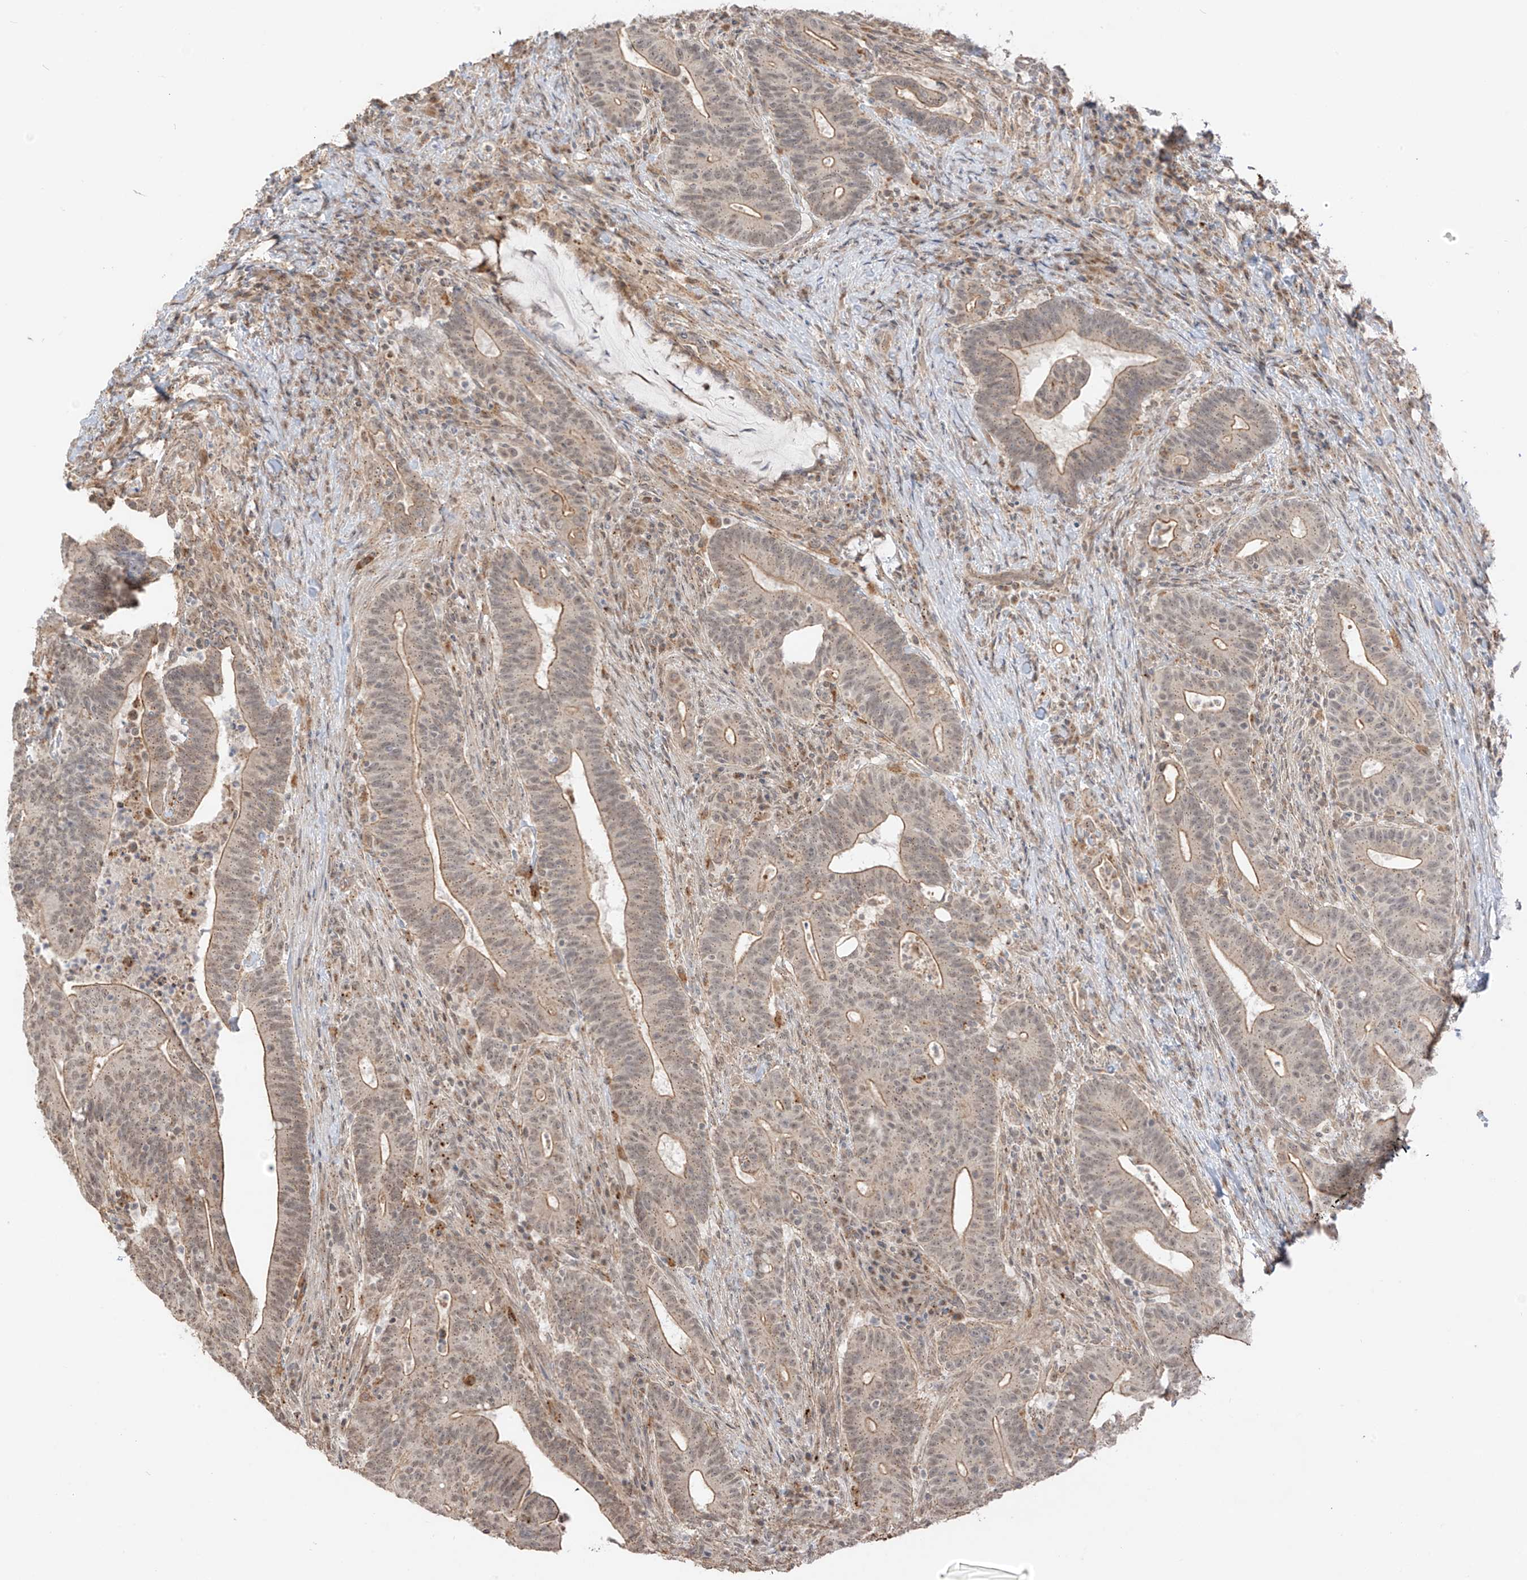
{"staining": {"intensity": "moderate", "quantity": "25%-75%", "location": "cytoplasmic/membranous"}, "tissue": "colorectal cancer", "cell_type": "Tumor cells", "image_type": "cancer", "snomed": [{"axis": "morphology", "description": "Adenocarcinoma, NOS"}, {"axis": "topography", "description": "Colon"}], "caption": "Immunohistochemistry of human colorectal adenocarcinoma shows medium levels of moderate cytoplasmic/membranous positivity in approximately 25%-75% of tumor cells. (Brightfield microscopy of DAB IHC at high magnification).", "gene": "N4BP3", "patient": {"sex": "female", "age": 66}}